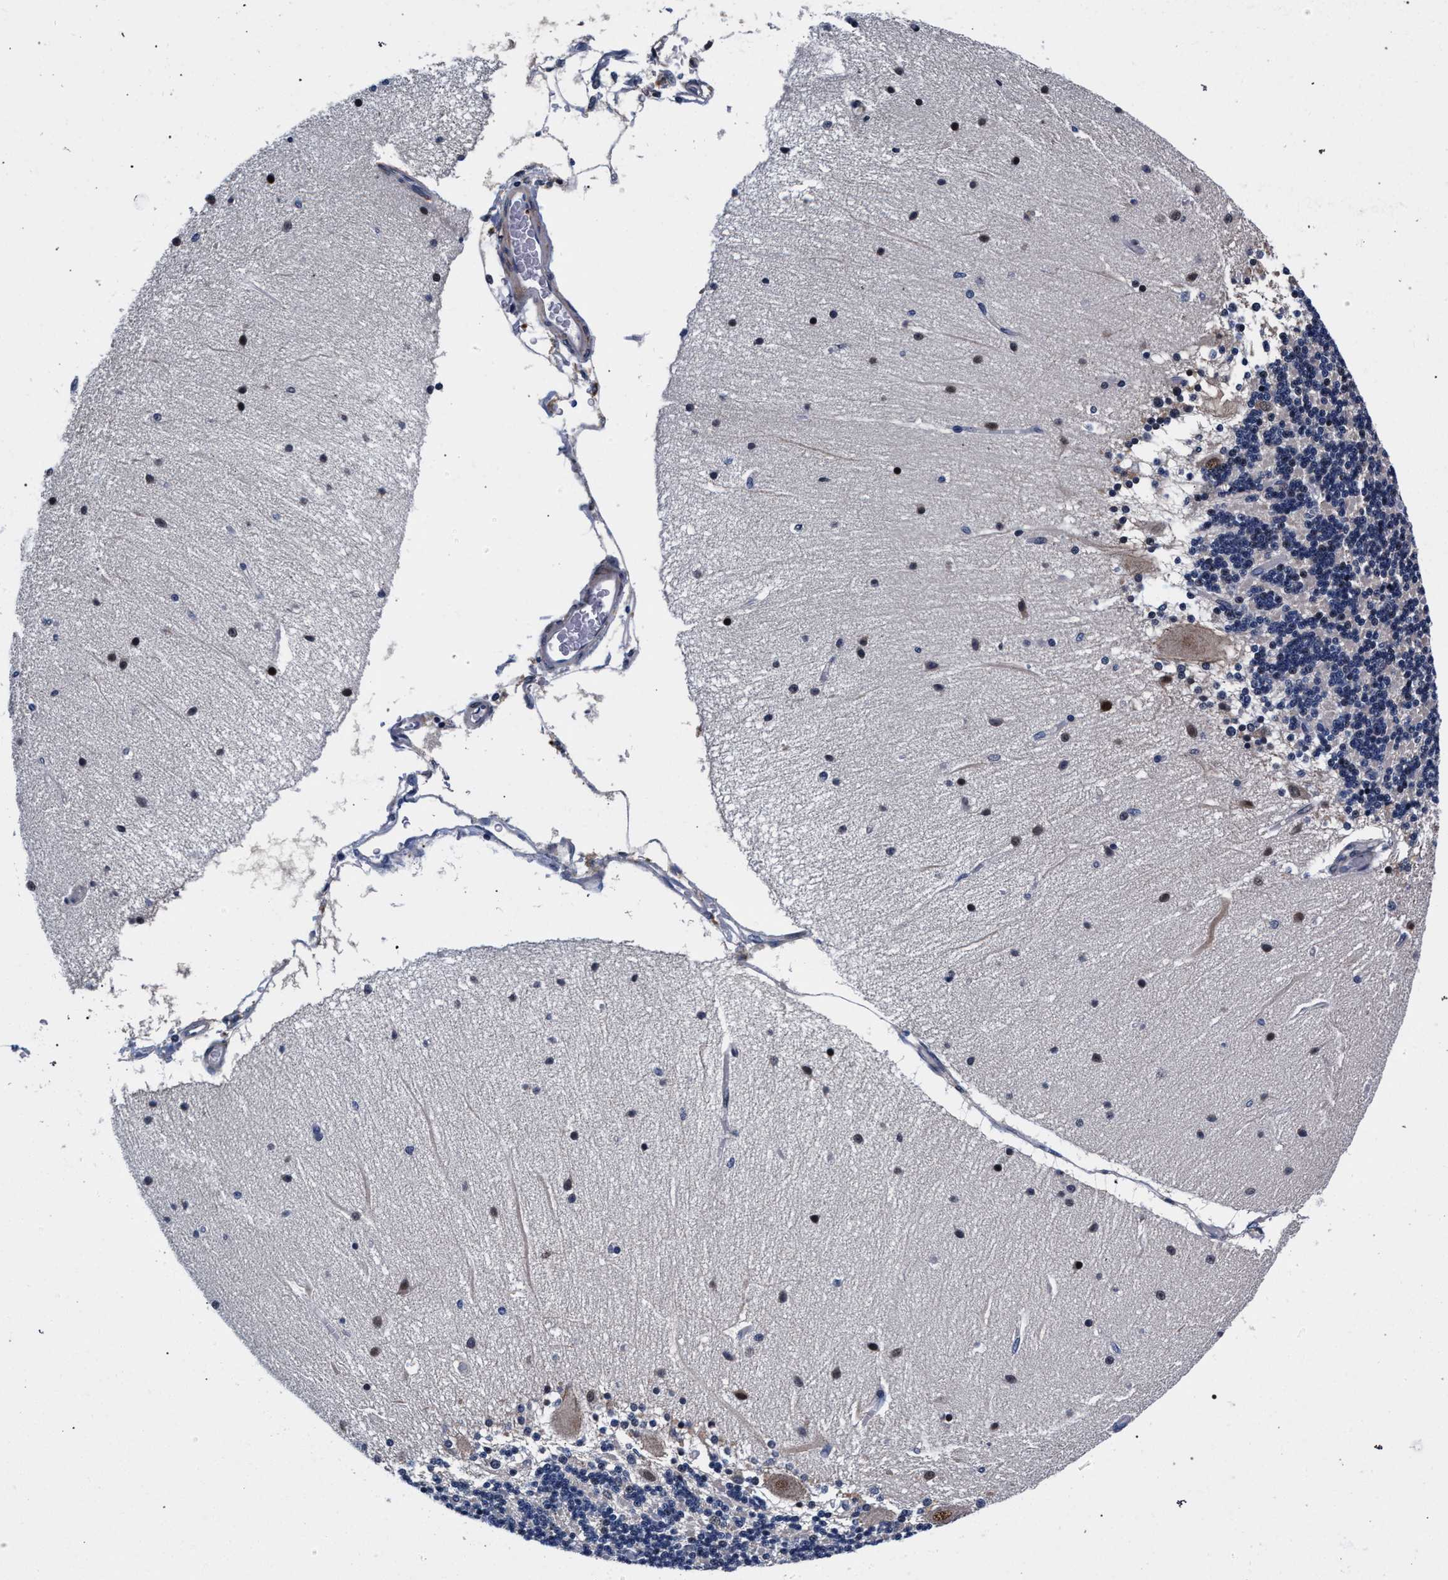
{"staining": {"intensity": "weak", "quantity": "25%-75%", "location": "nuclear"}, "tissue": "cerebellum", "cell_type": "Cells in granular layer", "image_type": "normal", "snomed": [{"axis": "morphology", "description": "Normal tissue, NOS"}, {"axis": "topography", "description": "Cerebellum"}], "caption": "Cerebellum stained with DAB immunohistochemistry reveals low levels of weak nuclear staining in approximately 25%-75% of cells in granular layer. The staining is performed using DAB (3,3'-diaminobenzidine) brown chromogen to label protein expression. The nuclei are counter-stained blue using hematoxylin.", "gene": "ZNF462", "patient": {"sex": "female", "age": 54}}